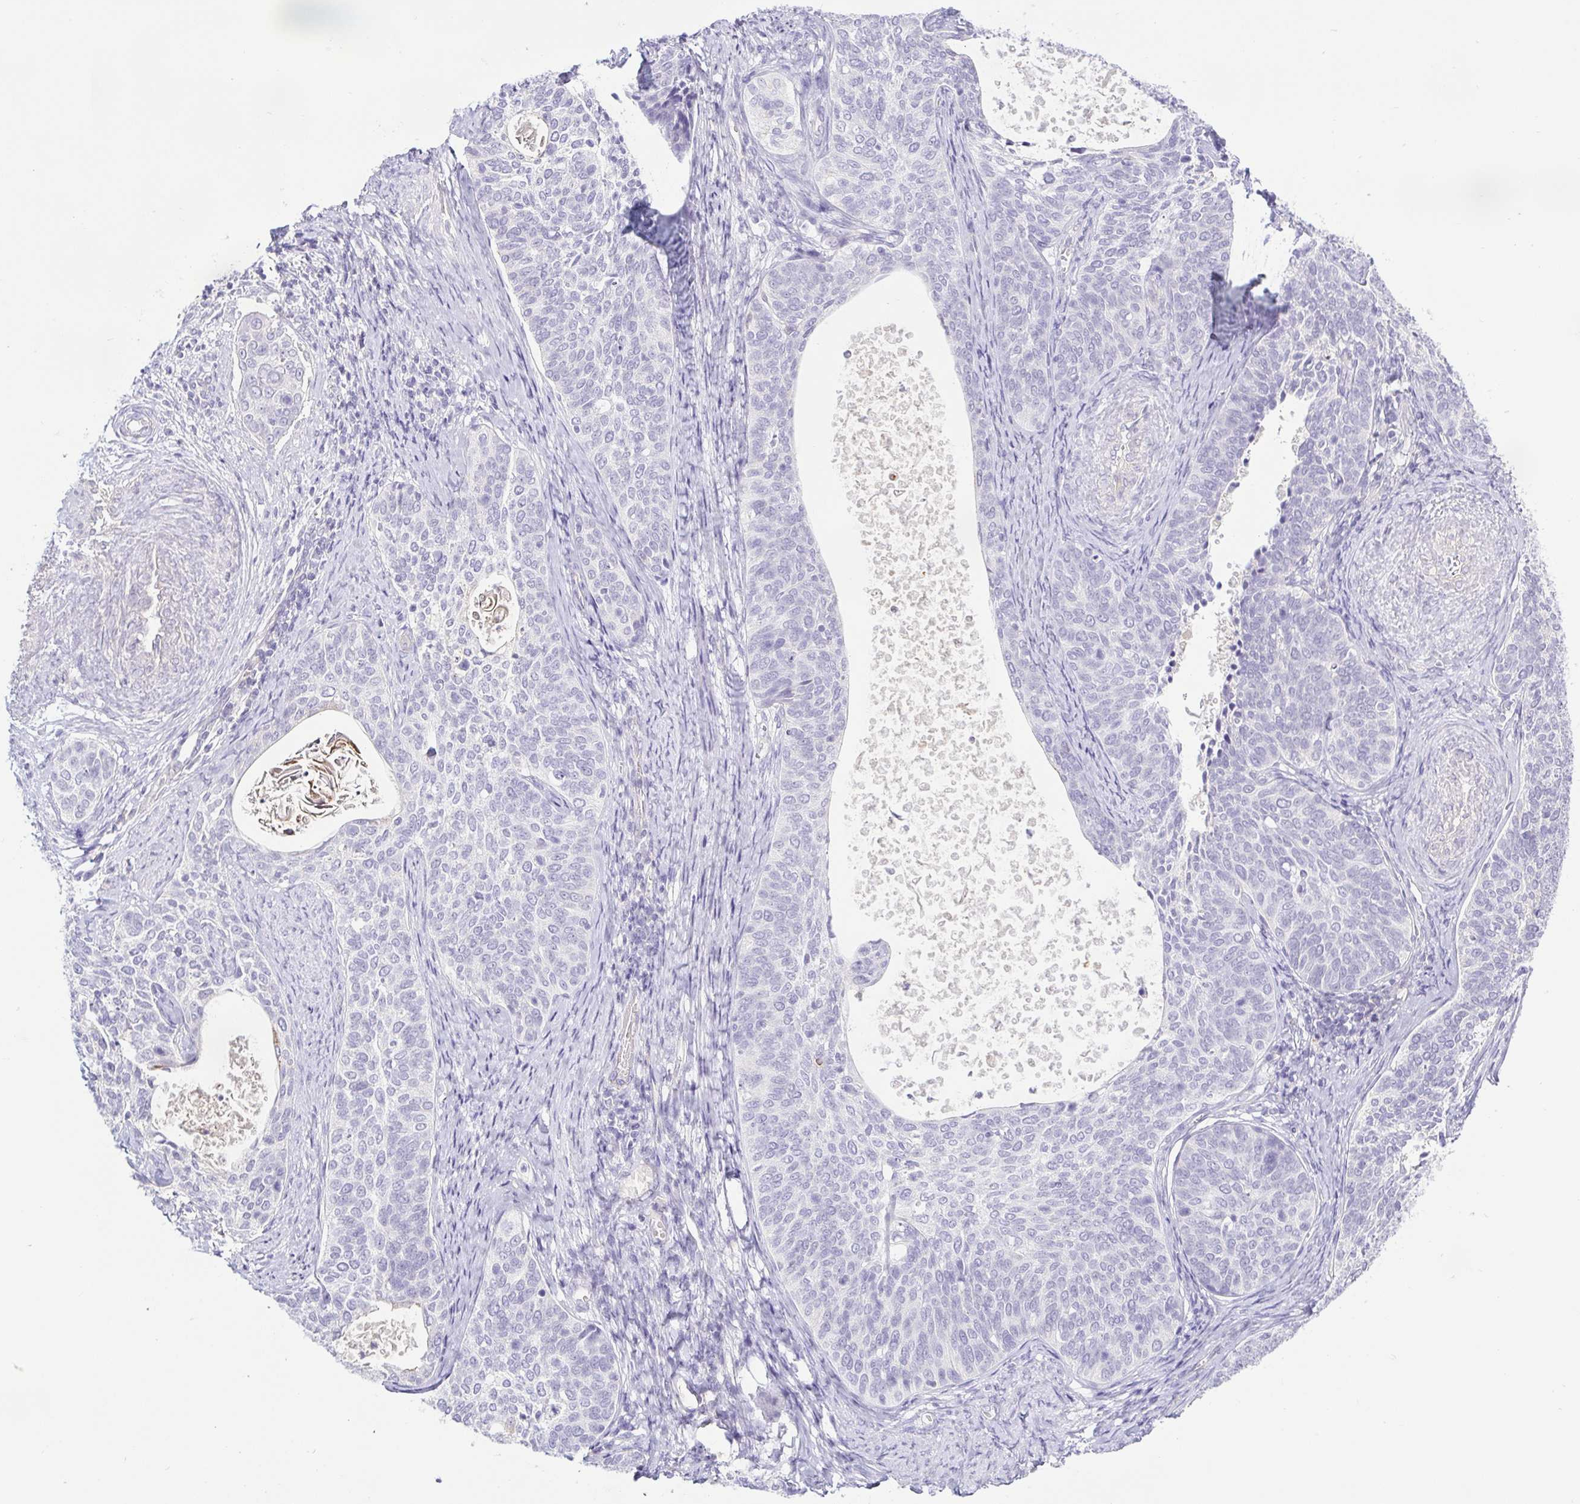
{"staining": {"intensity": "negative", "quantity": "none", "location": "none"}, "tissue": "cervical cancer", "cell_type": "Tumor cells", "image_type": "cancer", "snomed": [{"axis": "morphology", "description": "Squamous cell carcinoma, NOS"}, {"axis": "topography", "description": "Cervix"}], "caption": "Human squamous cell carcinoma (cervical) stained for a protein using IHC displays no expression in tumor cells.", "gene": "BCAS1", "patient": {"sex": "female", "age": 69}}